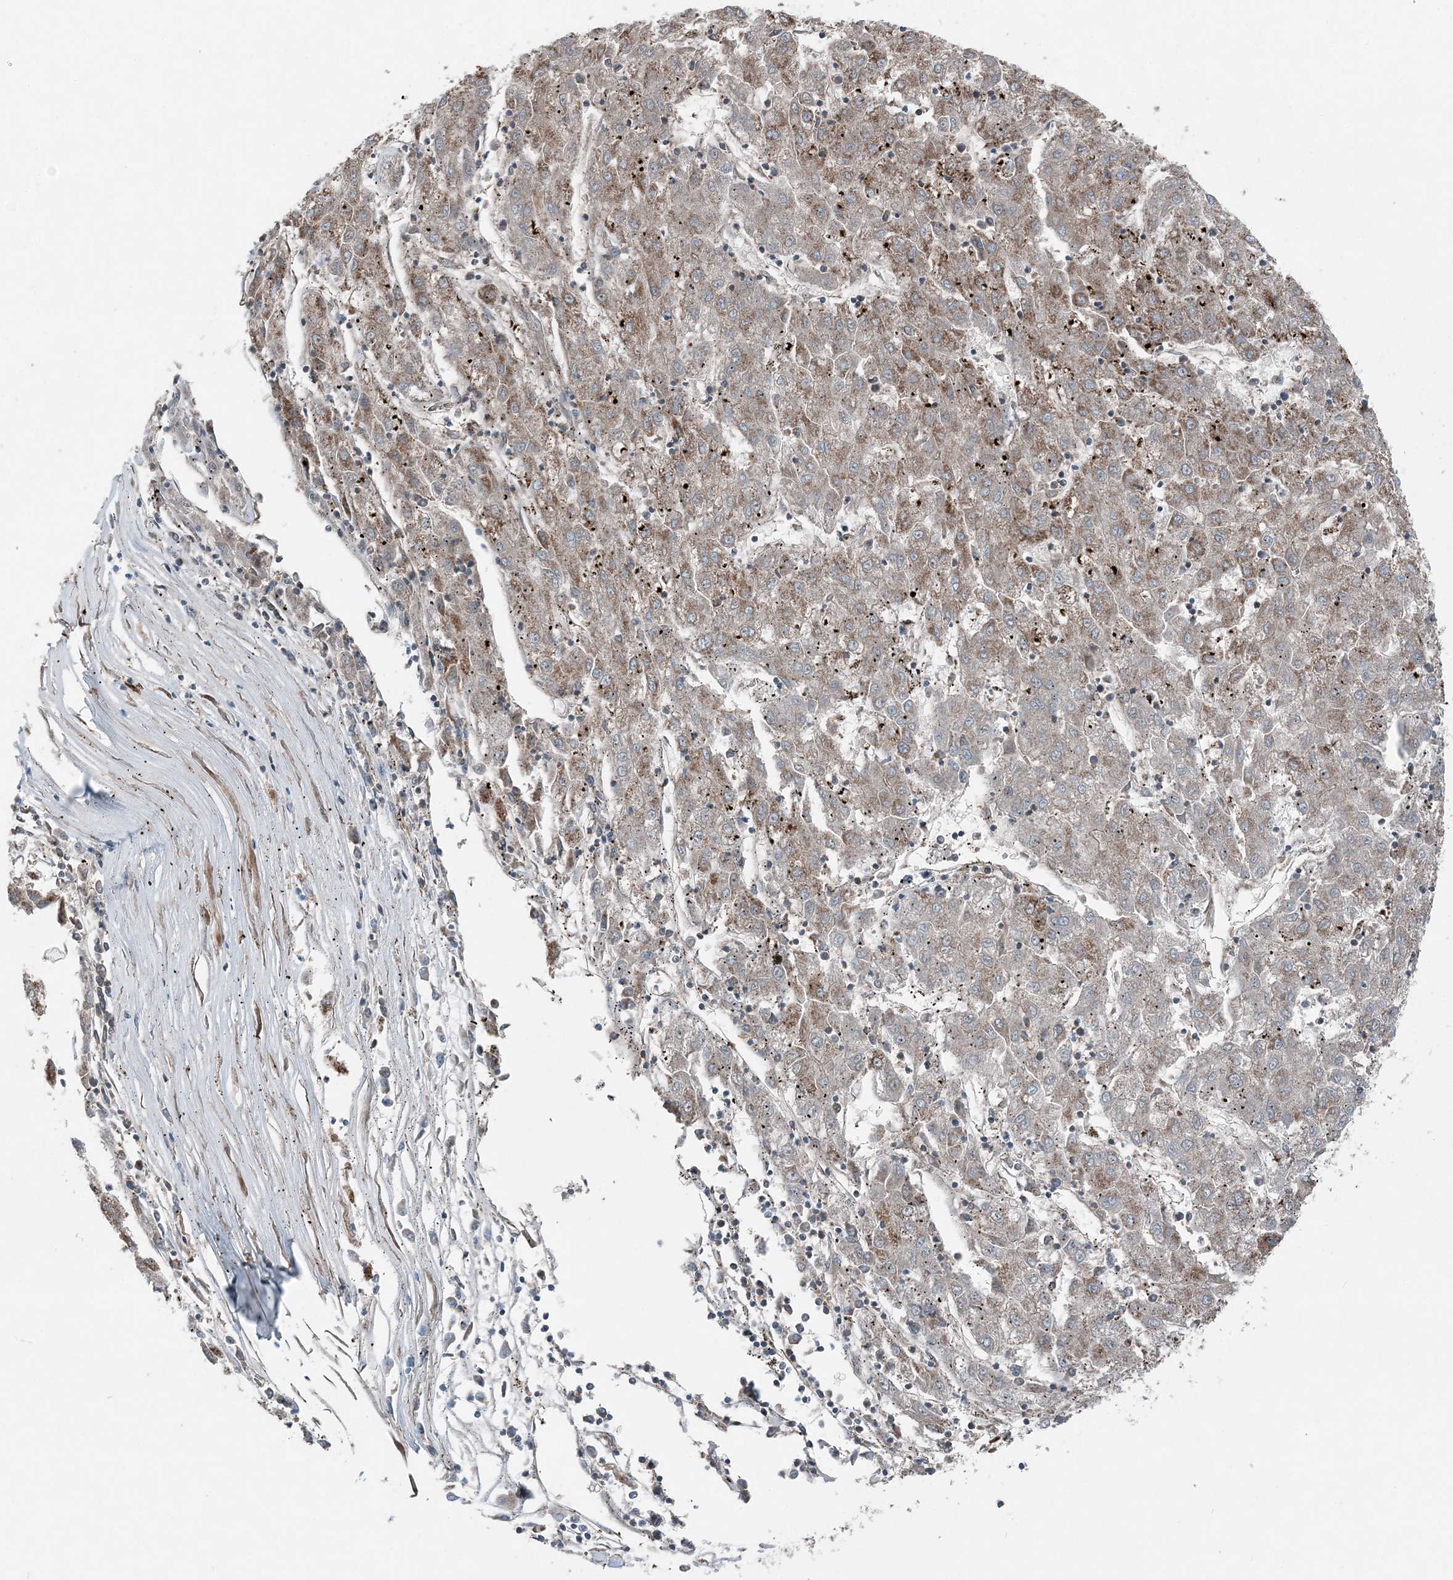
{"staining": {"intensity": "moderate", "quantity": "25%-75%", "location": "cytoplasmic/membranous"}, "tissue": "liver cancer", "cell_type": "Tumor cells", "image_type": "cancer", "snomed": [{"axis": "morphology", "description": "Carcinoma, Hepatocellular, NOS"}, {"axis": "topography", "description": "Liver"}], "caption": "Moderate cytoplasmic/membranous expression is present in approximately 25%-75% of tumor cells in hepatocellular carcinoma (liver).", "gene": "KY", "patient": {"sex": "male", "age": 72}}